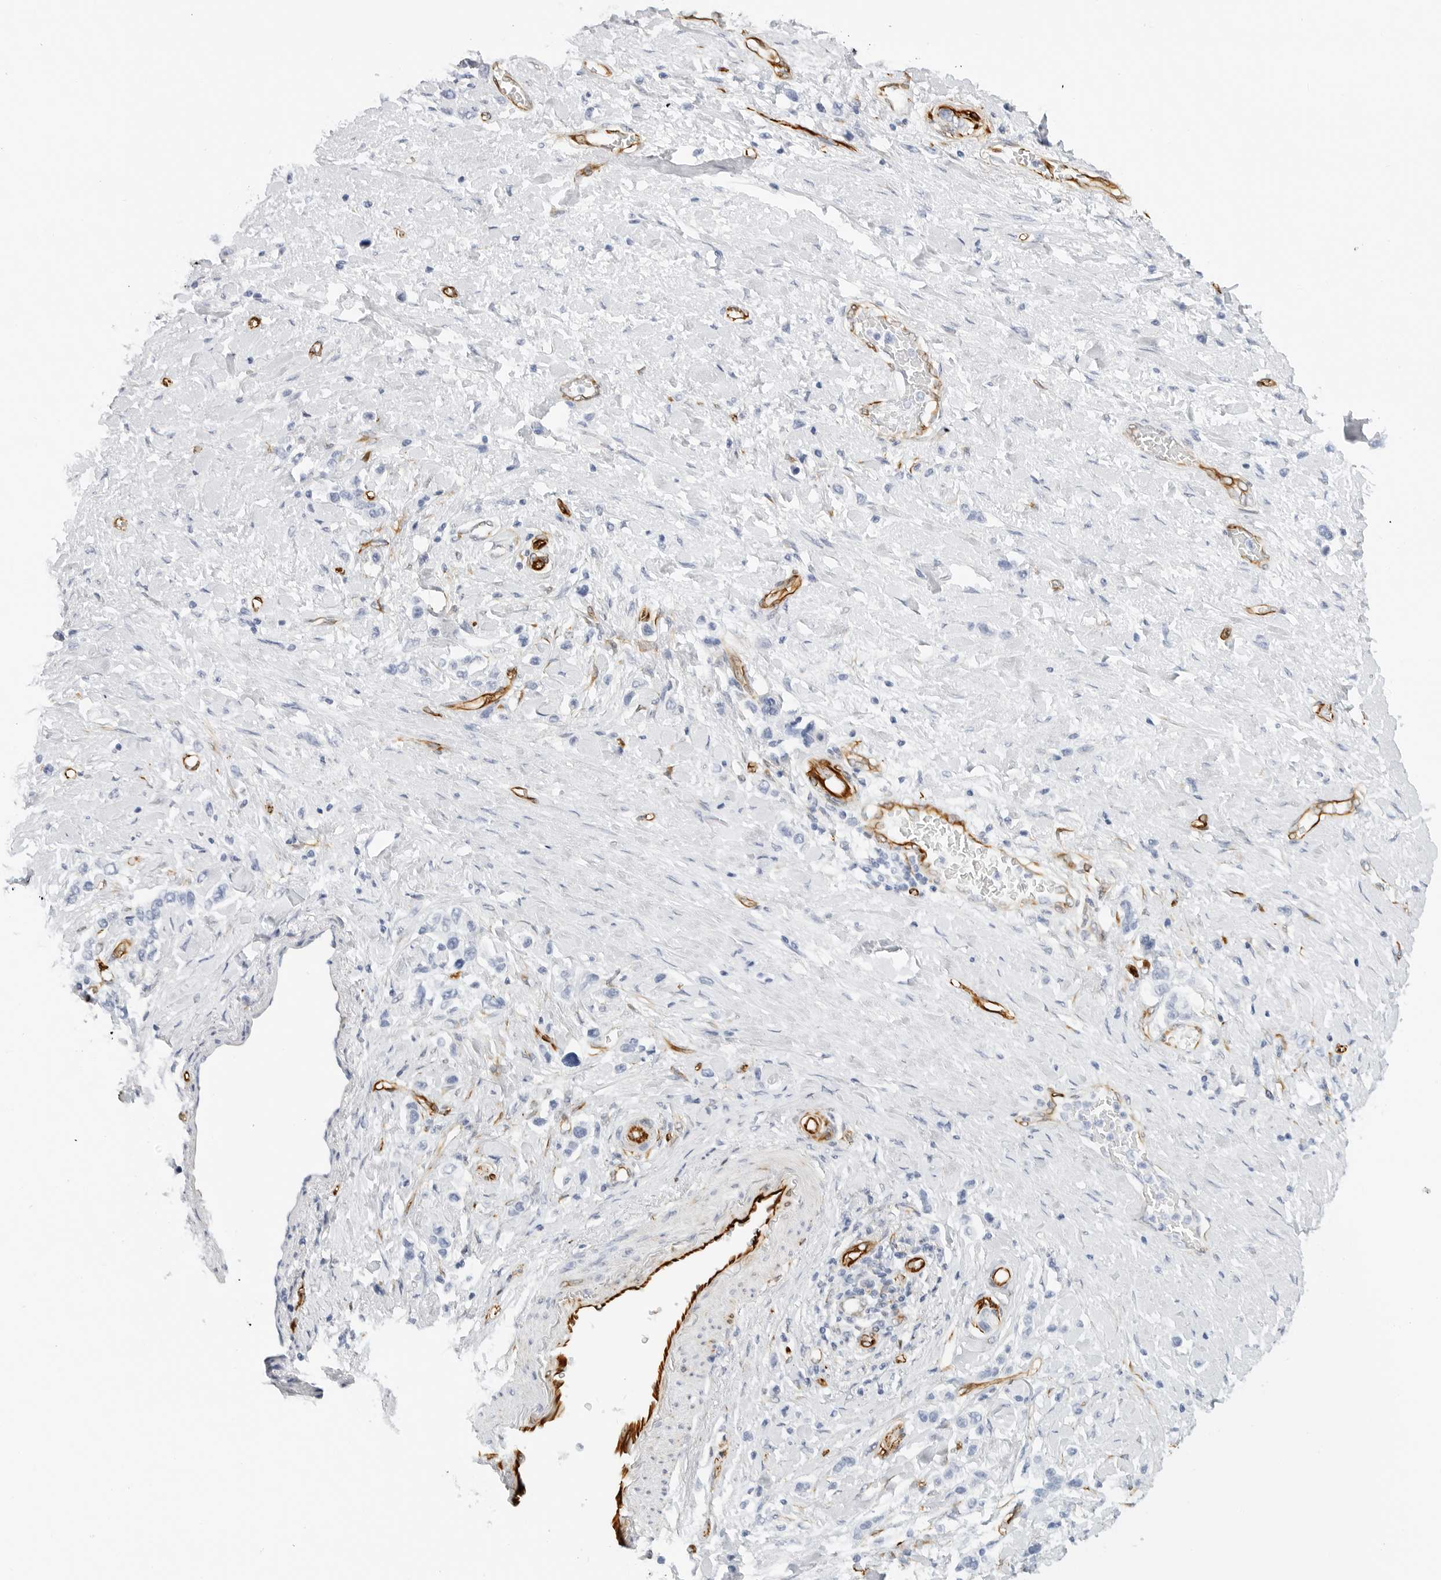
{"staining": {"intensity": "negative", "quantity": "none", "location": "none"}, "tissue": "stomach cancer", "cell_type": "Tumor cells", "image_type": "cancer", "snomed": [{"axis": "morphology", "description": "Adenocarcinoma, NOS"}, {"axis": "topography", "description": "Stomach"}], "caption": "Immunohistochemistry (IHC) micrograph of neoplastic tissue: human adenocarcinoma (stomach) stained with DAB demonstrates no significant protein positivity in tumor cells.", "gene": "NES", "patient": {"sex": "female", "age": 65}}